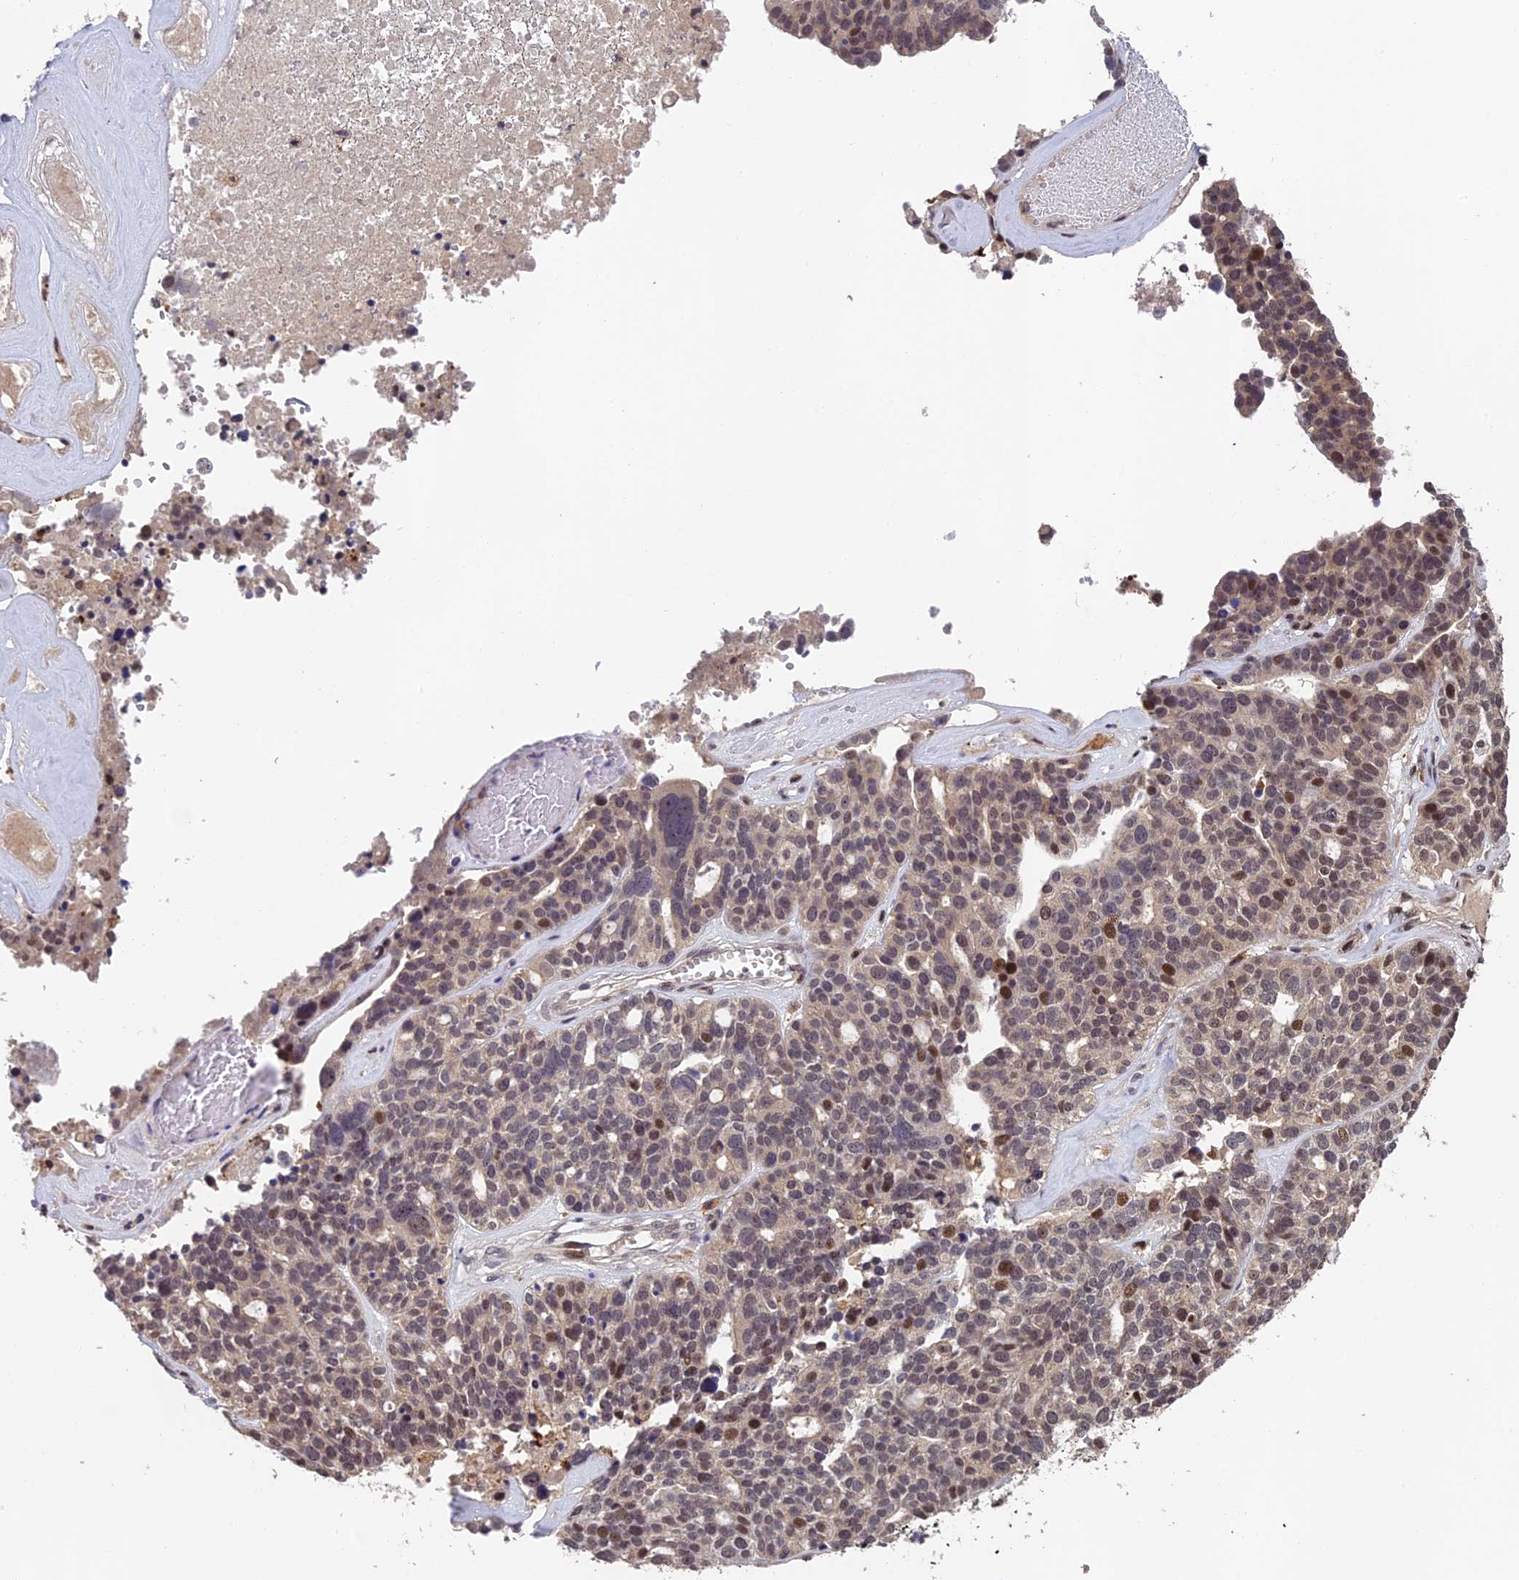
{"staining": {"intensity": "moderate", "quantity": "25%-75%", "location": "cytoplasmic/membranous,nuclear"}, "tissue": "ovarian cancer", "cell_type": "Tumor cells", "image_type": "cancer", "snomed": [{"axis": "morphology", "description": "Cystadenocarcinoma, serous, NOS"}, {"axis": "topography", "description": "Ovary"}], "caption": "Protein positivity by immunohistochemistry shows moderate cytoplasmic/membranous and nuclear expression in approximately 25%-75% of tumor cells in ovarian cancer (serous cystadenocarcinoma).", "gene": "OSBPL1A", "patient": {"sex": "female", "age": 59}}